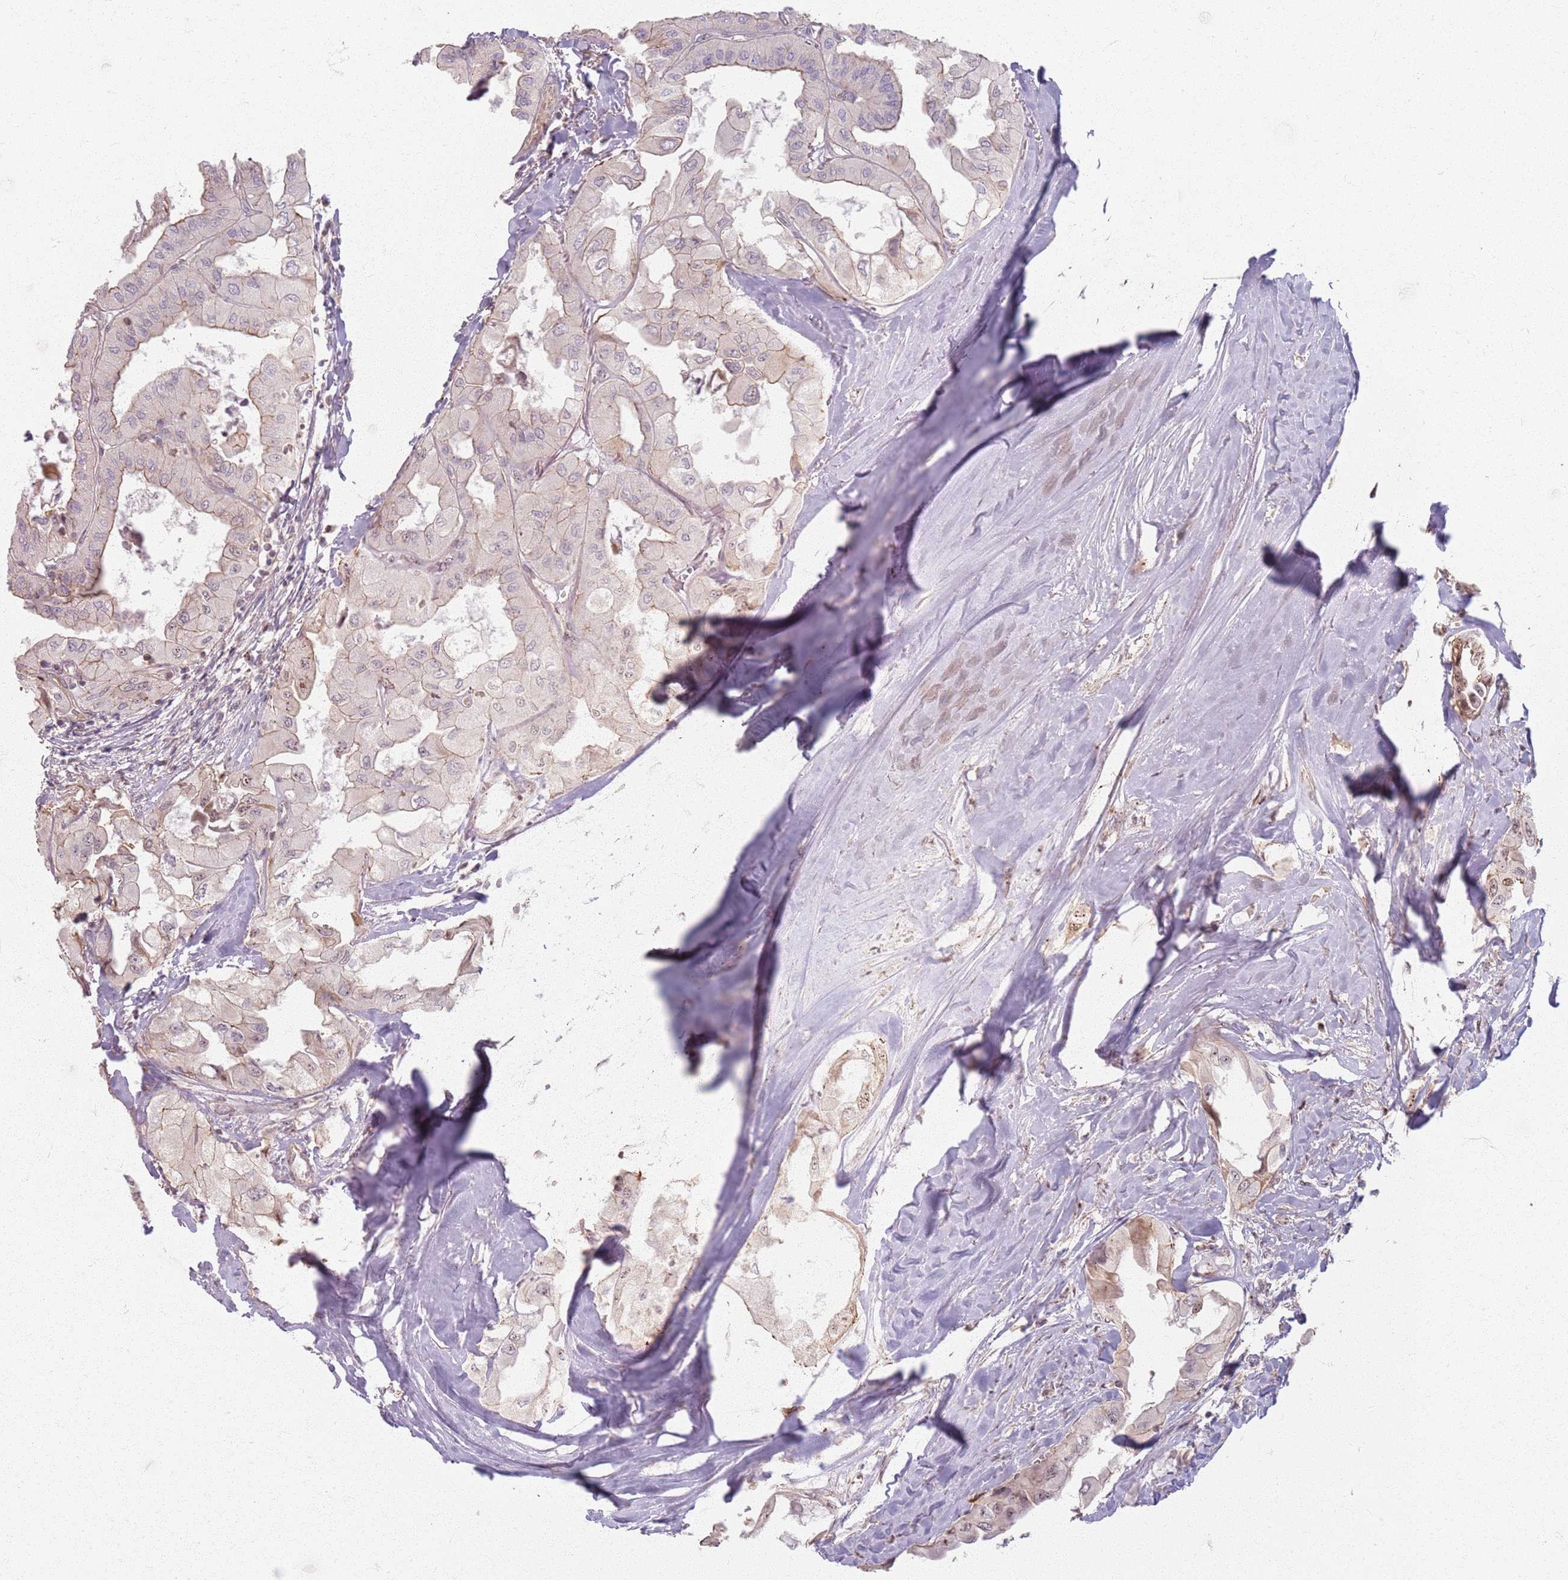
{"staining": {"intensity": "moderate", "quantity": "<25%", "location": "cytoplasmic/membranous,nuclear"}, "tissue": "thyroid cancer", "cell_type": "Tumor cells", "image_type": "cancer", "snomed": [{"axis": "morphology", "description": "Normal tissue, NOS"}, {"axis": "morphology", "description": "Papillary adenocarcinoma, NOS"}, {"axis": "topography", "description": "Thyroid gland"}], "caption": "The image displays a brown stain indicating the presence of a protein in the cytoplasmic/membranous and nuclear of tumor cells in thyroid cancer (papillary adenocarcinoma).", "gene": "KCNA5", "patient": {"sex": "female", "age": 59}}